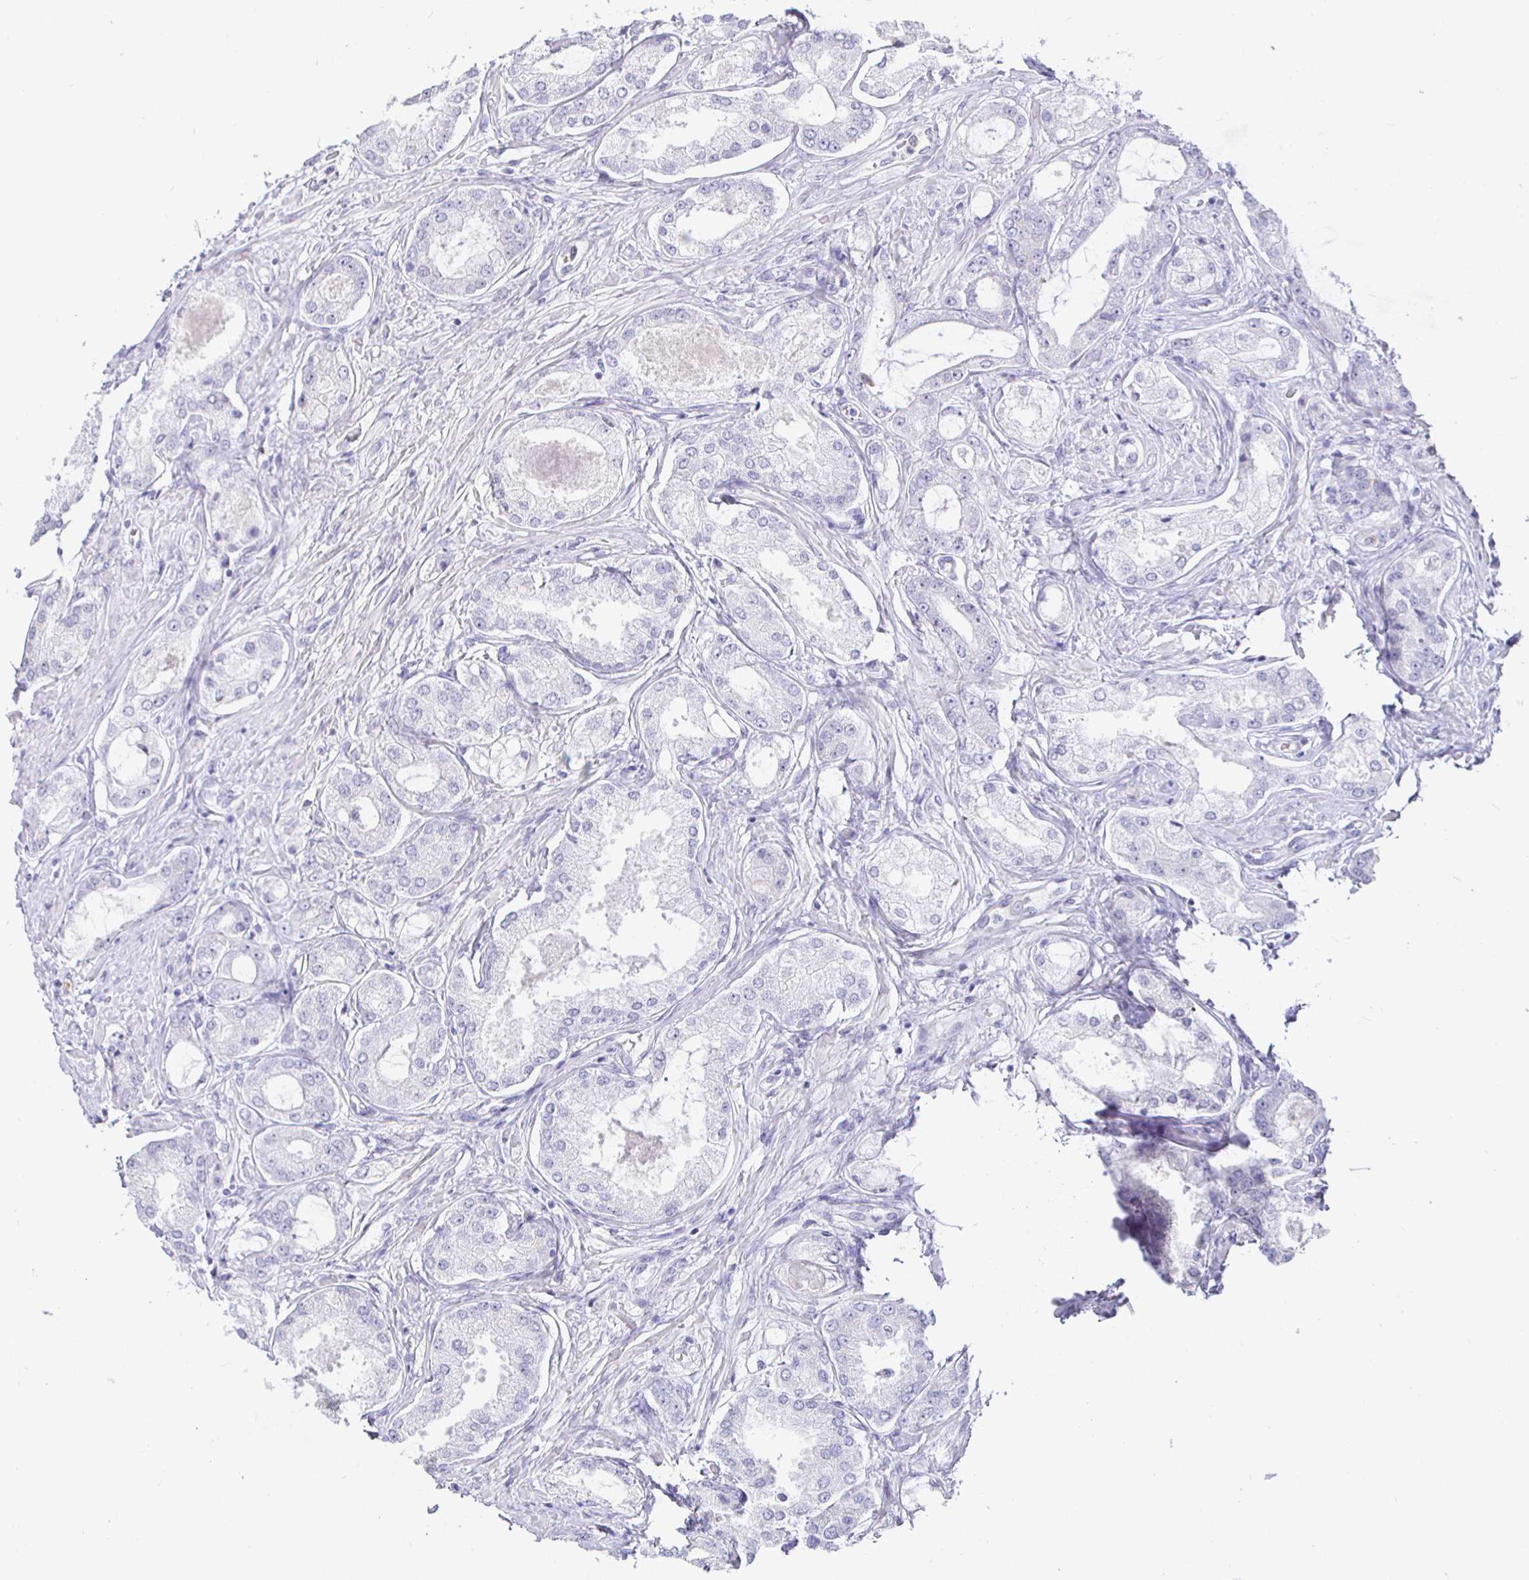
{"staining": {"intensity": "negative", "quantity": "none", "location": "none"}, "tissue": "prostate cancer", "cell_type": "Tumor cells", "image_type": "cancer", "snomed": [{"axis": "morphology", "description": "Adenocarcinoma, Low grade"}, {"axis": "topography", "description": "Prostate"}], "caption": "Low-grade adenocarcinoma (prostate) was stained to show a protein in brown. There is no significant staining in tumor cells.", "gene": "SIRPA", "patient": {"sex": "male", "age": 68}}